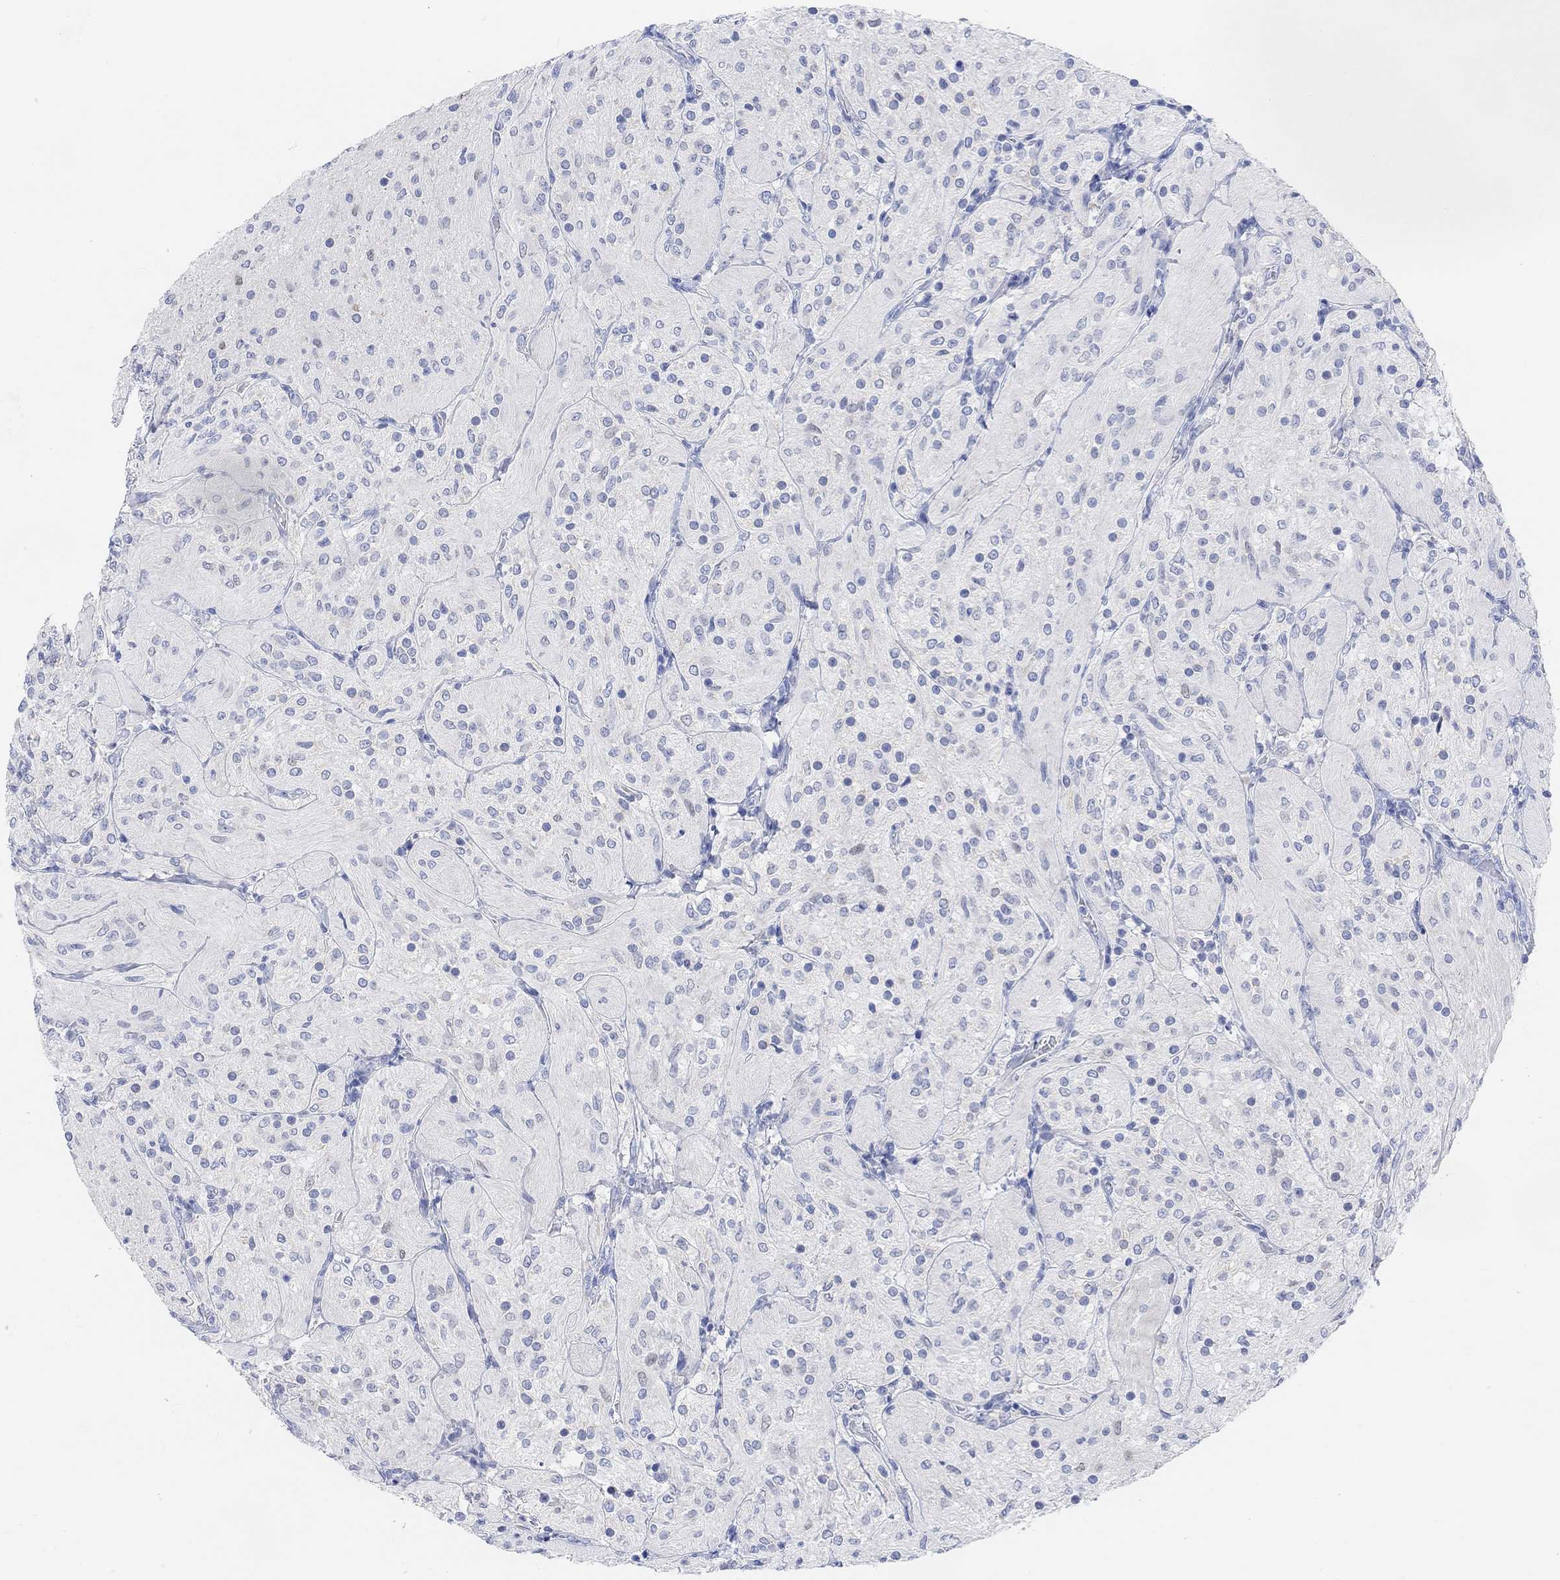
{"staining": {"intensity": "negative", "quantity": "none", "location": "none"}, "tissue": "glioma", "cell_type": "Tumor cells", "image_type": "cancer", "snomed": [{"axis": "morphology", "description": "Glioma, malignant, Low grade"}, {"axis": "topography", "description": "Brain"}], "caption": "Tumor cells show no significant positivity in glioma.", "gene": "ENO4", "patient": {"sex": "male", "age": 3}}